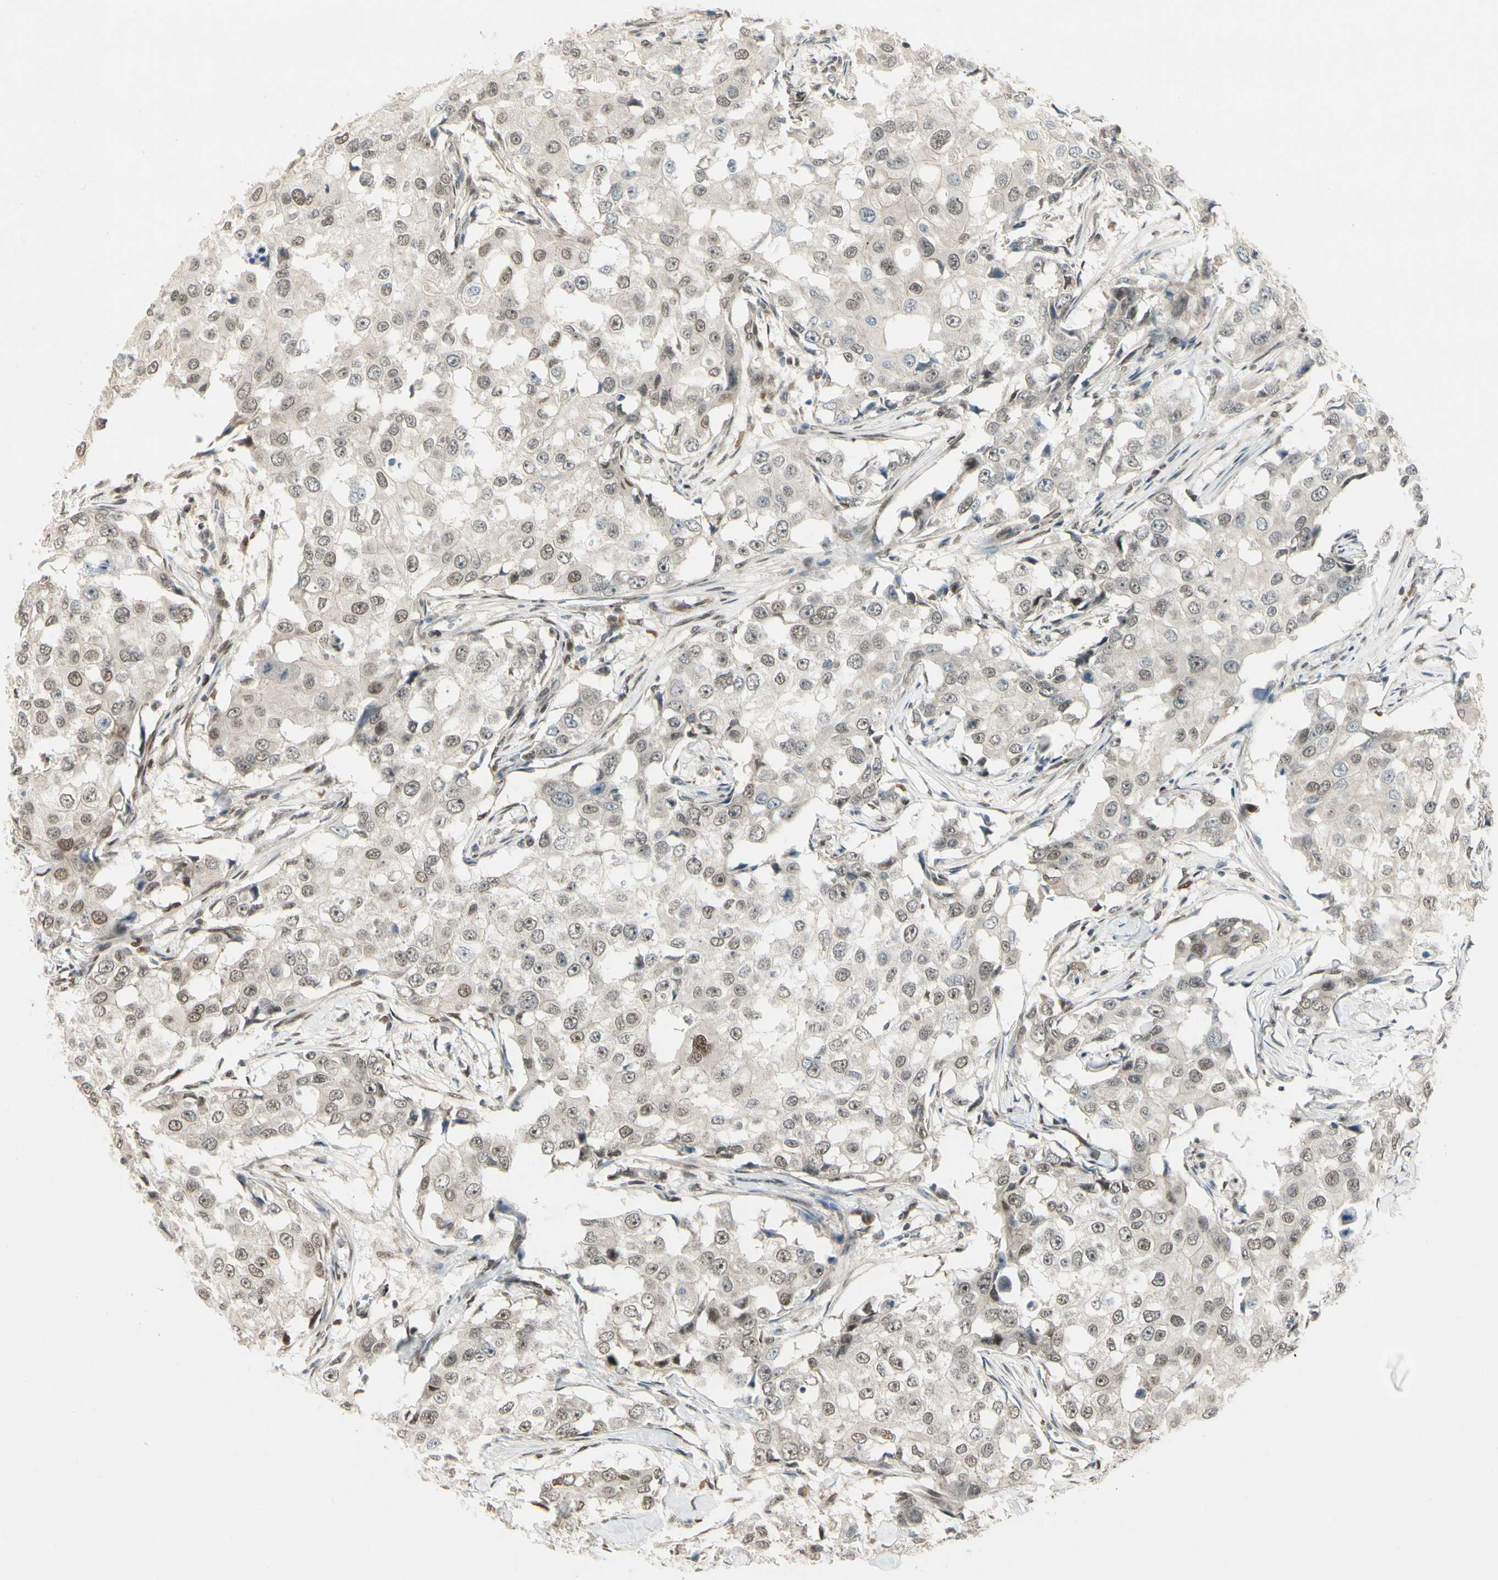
{"staining": {"intensity": "weak", "quantity": "<25%", "location": "nuclear"}, "tissue": "breast cancer", "cell_type": "Tumor cells", "image_type": "cancer", "snomed": [{"axis": "morphology", "description": "Duct carcinoma"}, {"axis": "topography", "description": "Breast"}], "caption": "This image is of breast cancer (infiltrating ductal carcinoma) stained with immunohistochemistry to label a protein in brown with the nuclei are counter-stained blue. There is no staining in tumor cells. Brightfield microscopy of IHC stained with DAB (3,3'-diaminobenzidine) (brown) and hematoxylin (blue), captured at high magnification.", "gene": "GTF3A", "patient": {"sex": "female", "age": 27}}